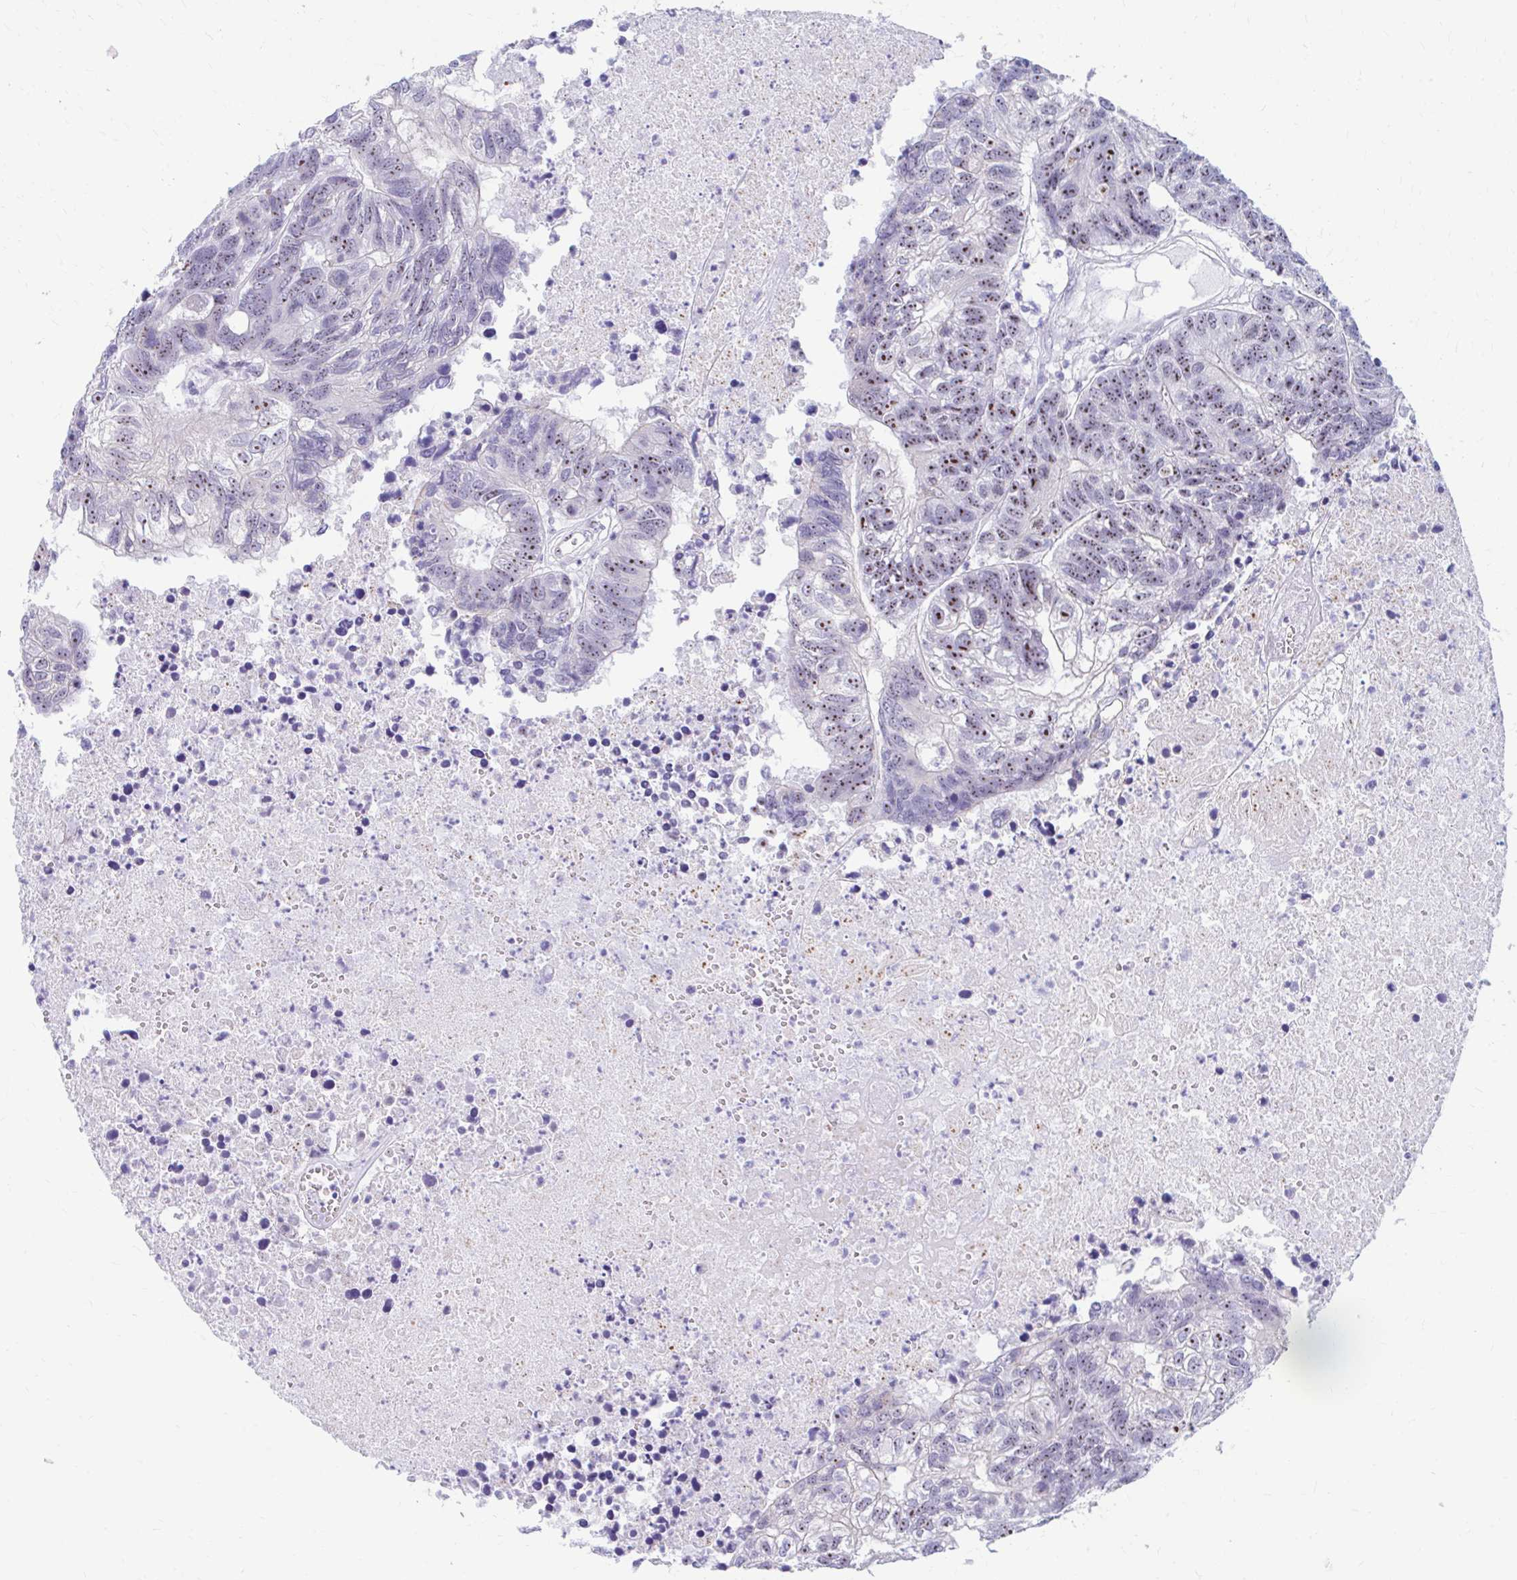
{"staining": {"intensity": "moderate", "quantity": ">75%", "location": "nuclear"}, "tissue": "colorectal cancer", "cell_type": "Tumor cells", "image_type": "cancer", "snomed": [{"axis": "morphology", "description": "Adenocarcinoma, NOS"}, {"axis": "topography", "description": "Colon"}], "caption": "Colorectal adenocarcinoma was stained to show a protein in brown. There is medium levels of moderate nuclear positivity in about >75% of tumor cells. (Stains: DAB in brown, nuclei in blue, Microscopy: brightfield microscopy at high magnification).", "gene": "FTSJ3", "patient": {"sex": "female", "age": 48}}